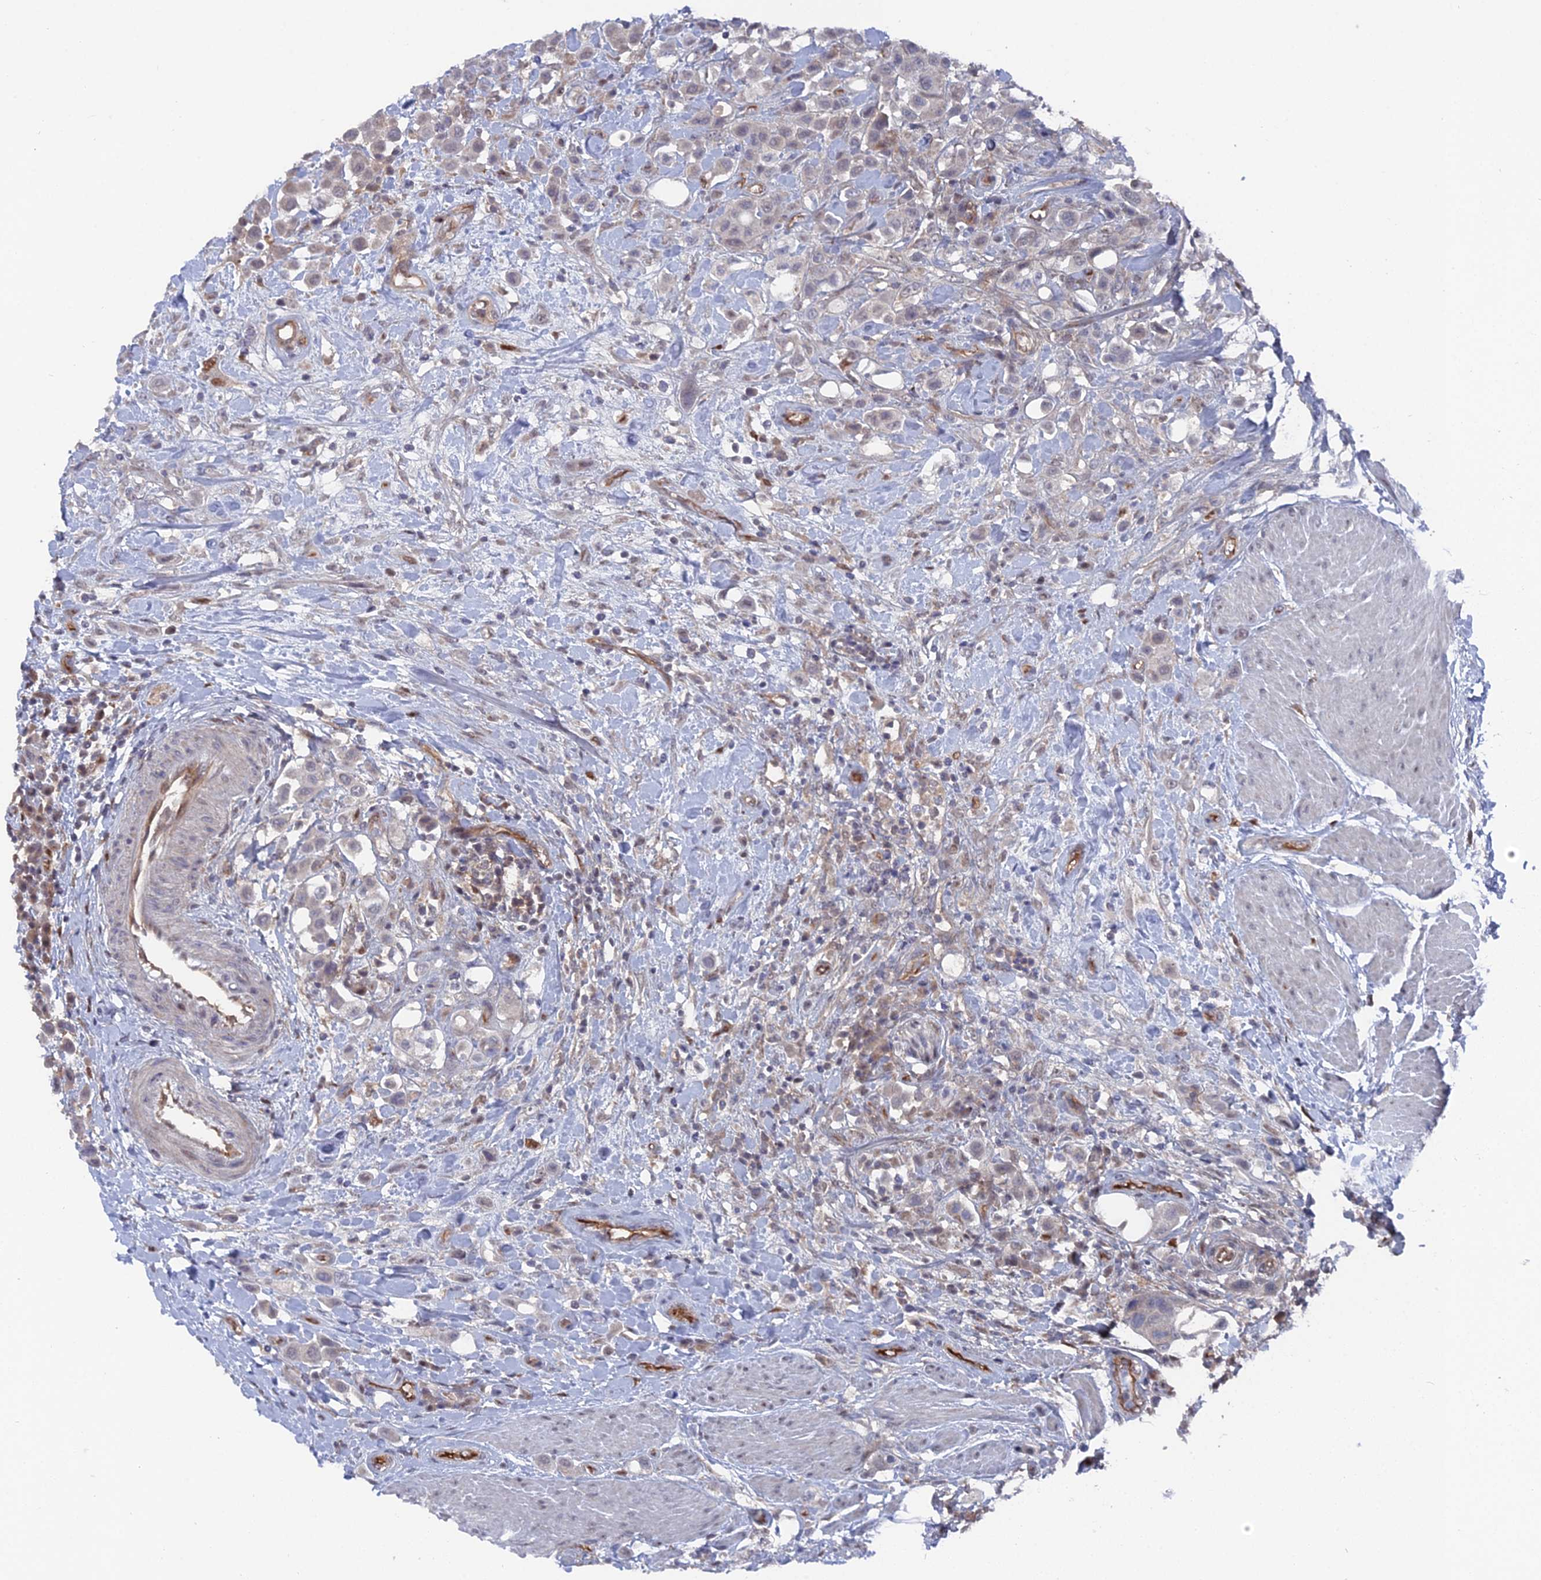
{"staining": {"intensity": "negative", "quantity": "none", "location": "none"}, "tissue": "urothelial cancer", "cell_type": "Tumor cells", "image_type": "cancer", "snomed": [{"axis": "morphology", "description": "Urothelial carcinoma, High grade"}, {"axis": "topography", "description": "Urinary bladder"}], "caption": "Immunohistochemical staining of urothelial cancer reveals no significant expression in tumor cells.", "gene": "UNC5D", "patient": {"sex": "male", "age": 50}}